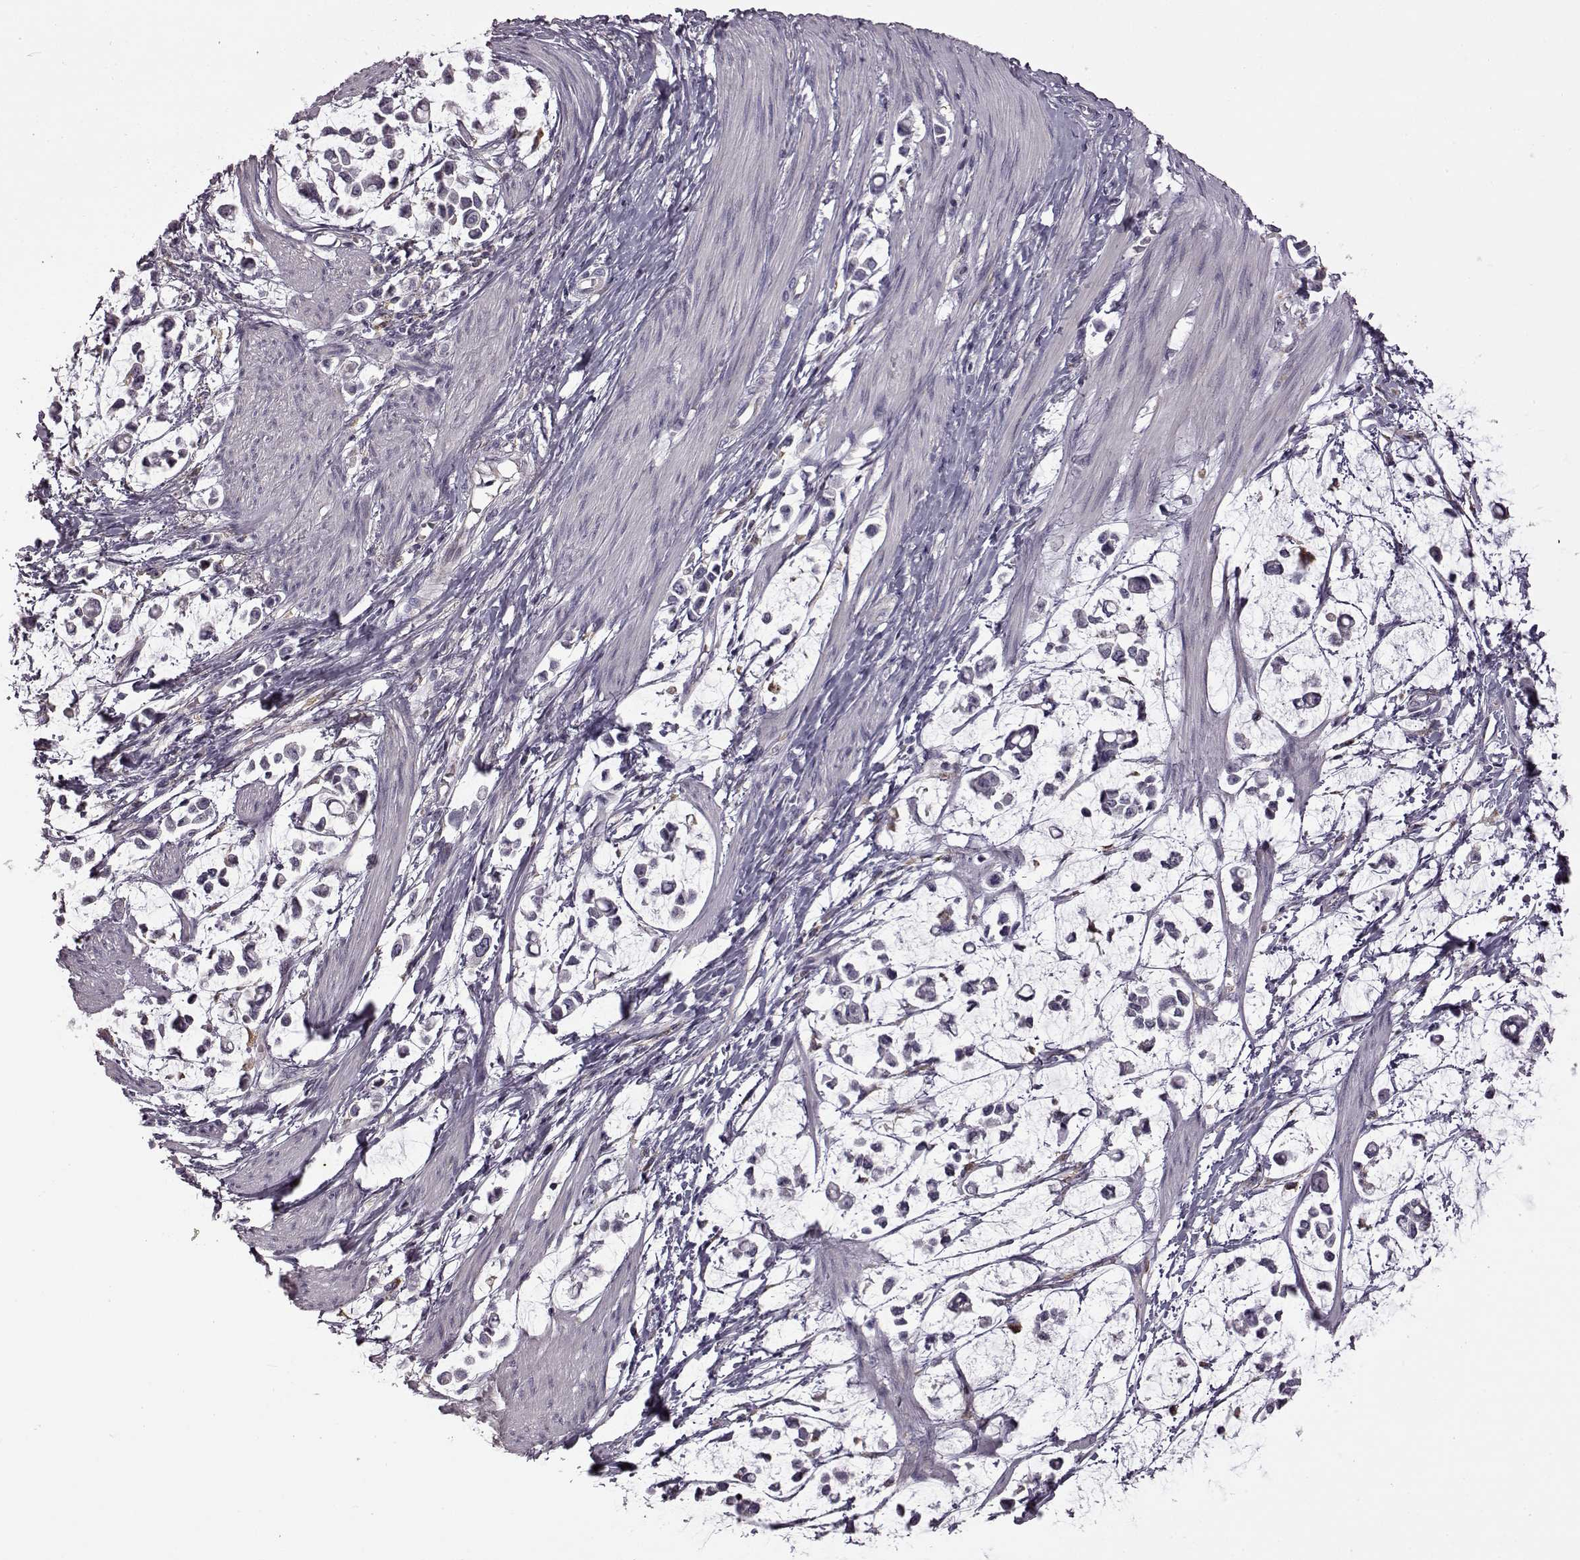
{"staining": {"intensity": "negative", "quantity": "none", "location": "none"}, "tissue": "stomach cancer", "cell_type": "Tumor cells", "image_type": "cancer", "snomed": [{"axis": "morphology", "description": "Adenocarcinoma, NOS"}, {"axis": "topography", "description": "Stomach"}], "caption": "A histopathology image of stomach adenocarcinoma stained for a protein displays no brown staining in tumor cells.", "gene": "B3GNT6", "patient": {"sex": "male", "age": 82}}